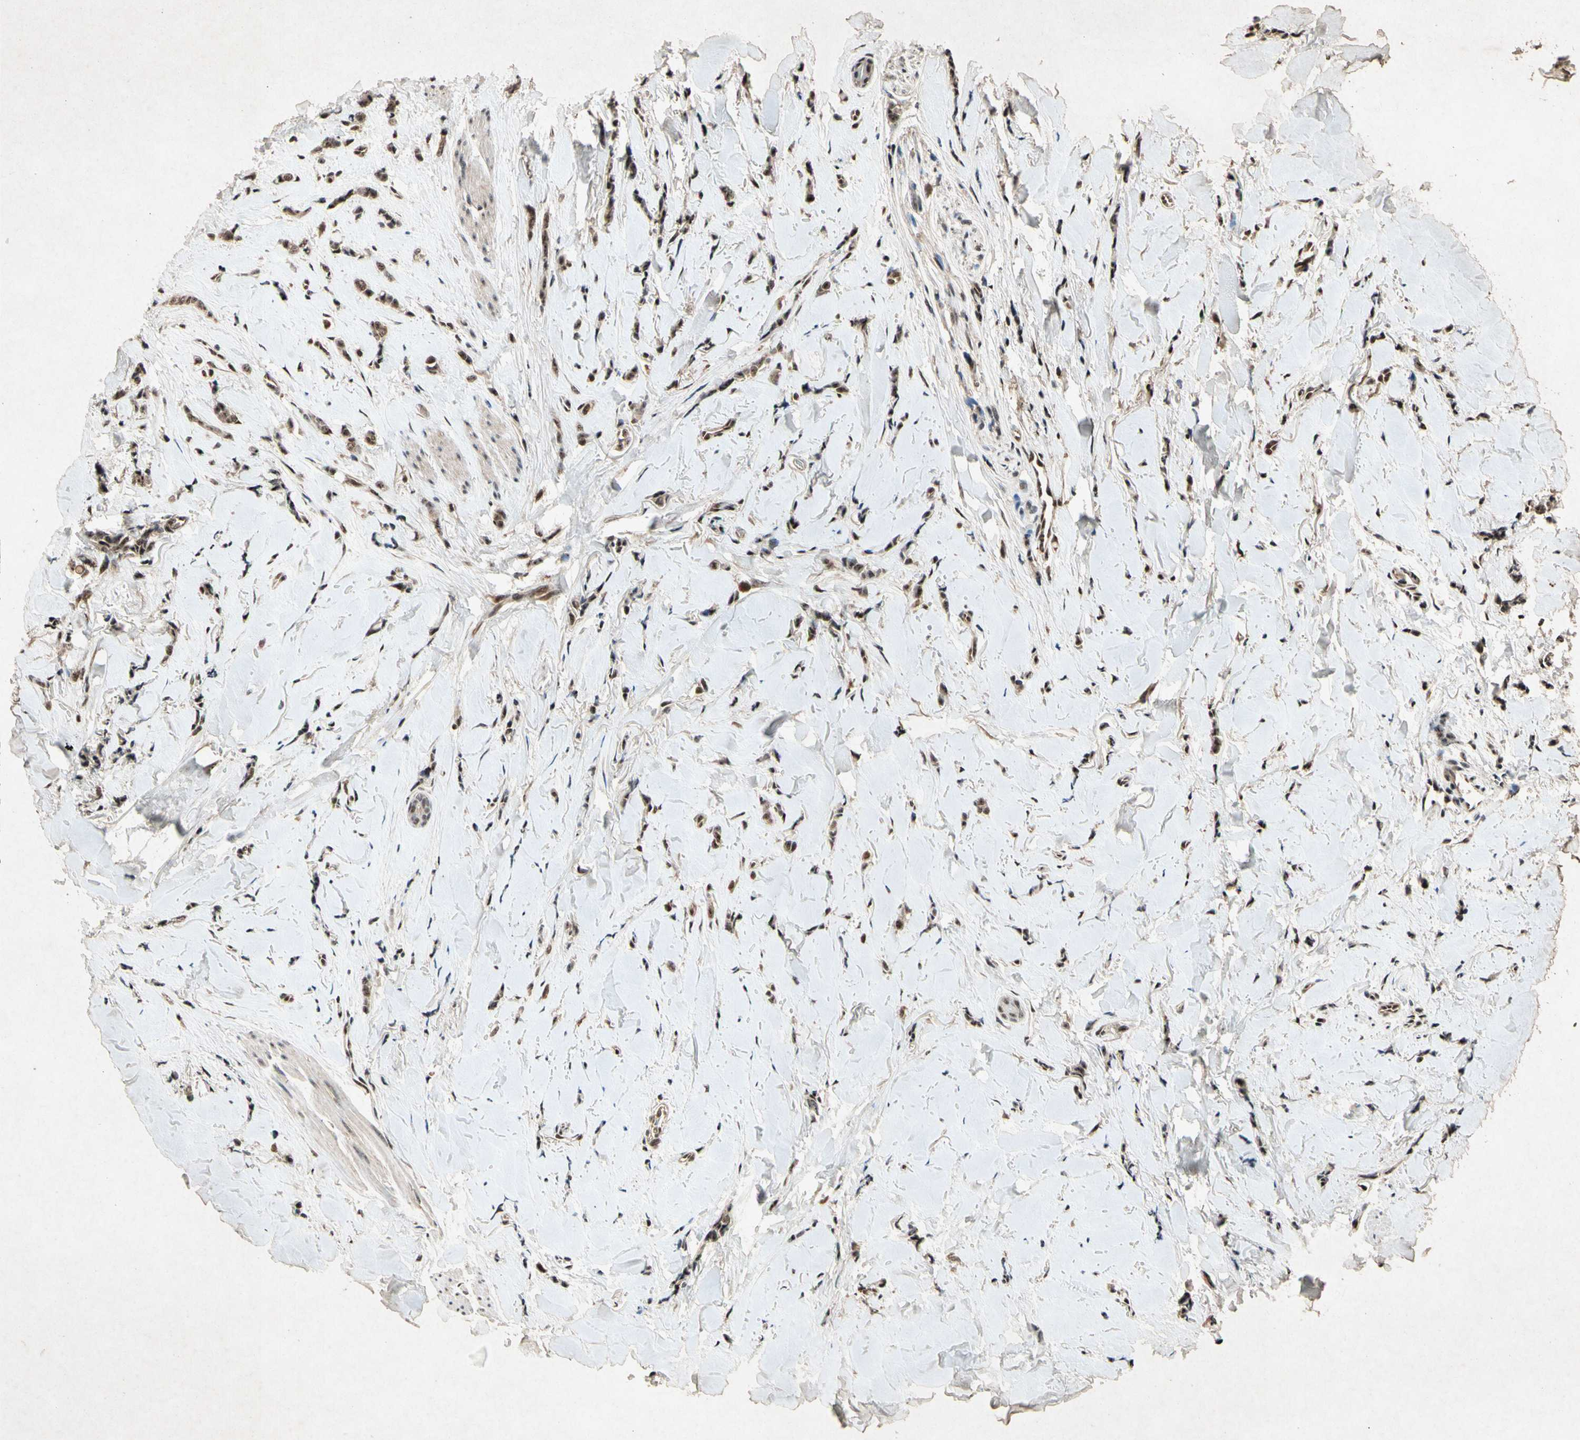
{"staining": {"intensity": "moderate", "quantity": ">75%", "location": "cytoplasmic/membranous,nuclear"}, "tissue": "breast cancer", "cell_type": "Tumor cells", "image_type": "cancer", "snomed": [{"axis": "morphology", "description": "Lobular carcinoma"}, {"axis": "topography", "description": "Skin"}, {"axis": "topography", "description": "Breast"}], "caption": "Immunohistochemical staining of breast cancer shows medium levels of moderate cytoplasmic/membranous and nuclear expression in approximately >75% of tumor cells. (Brightfield microscopy of DAB IHC at high magnification).", "gene": "PML", "patient": {"sex": "female", "age": 46}}